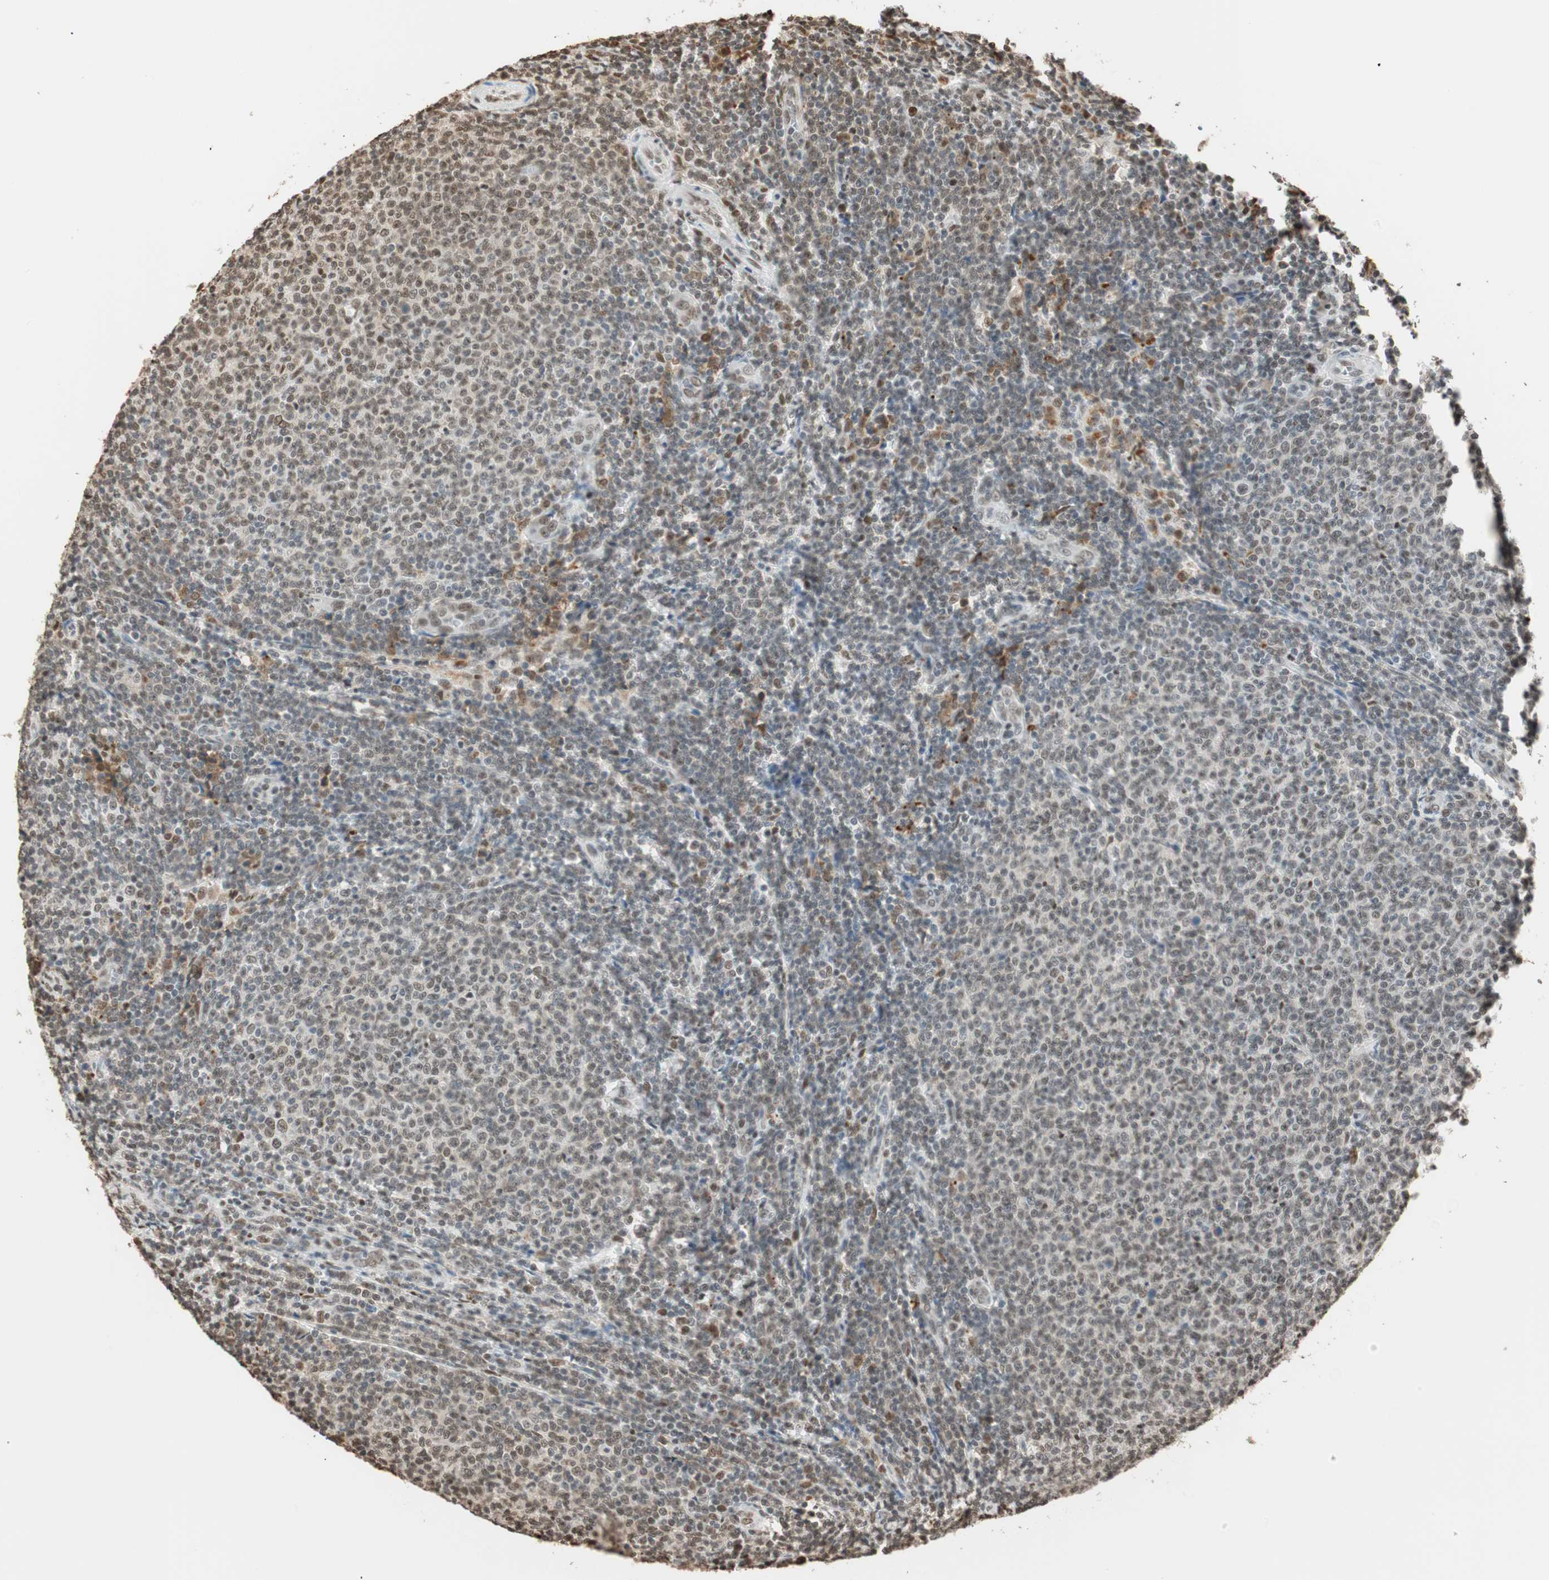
{"staining": {"intensity": "weak", "quantity": "25%-75%", "location": "nuclear"}, "tissue": "lymphoma", "cell_type": "Tumor cells", "image_type": "cancer", "snomed": [{"axis": "morphology", "description": "Malignant lymphoma, non-Hodgkin's type, Low grade"}, {"axis": "topography", "description": "Spleen"}], "caption": "Malignant lymphoma, non-Hodgkin's type (low-grade) stained for a protein (brown) exhibits weak nuclear positive staining in about 25%-75% of tumor cells.", "gene": "FANCG", "patient": {"sex": "male", "age": 60}}